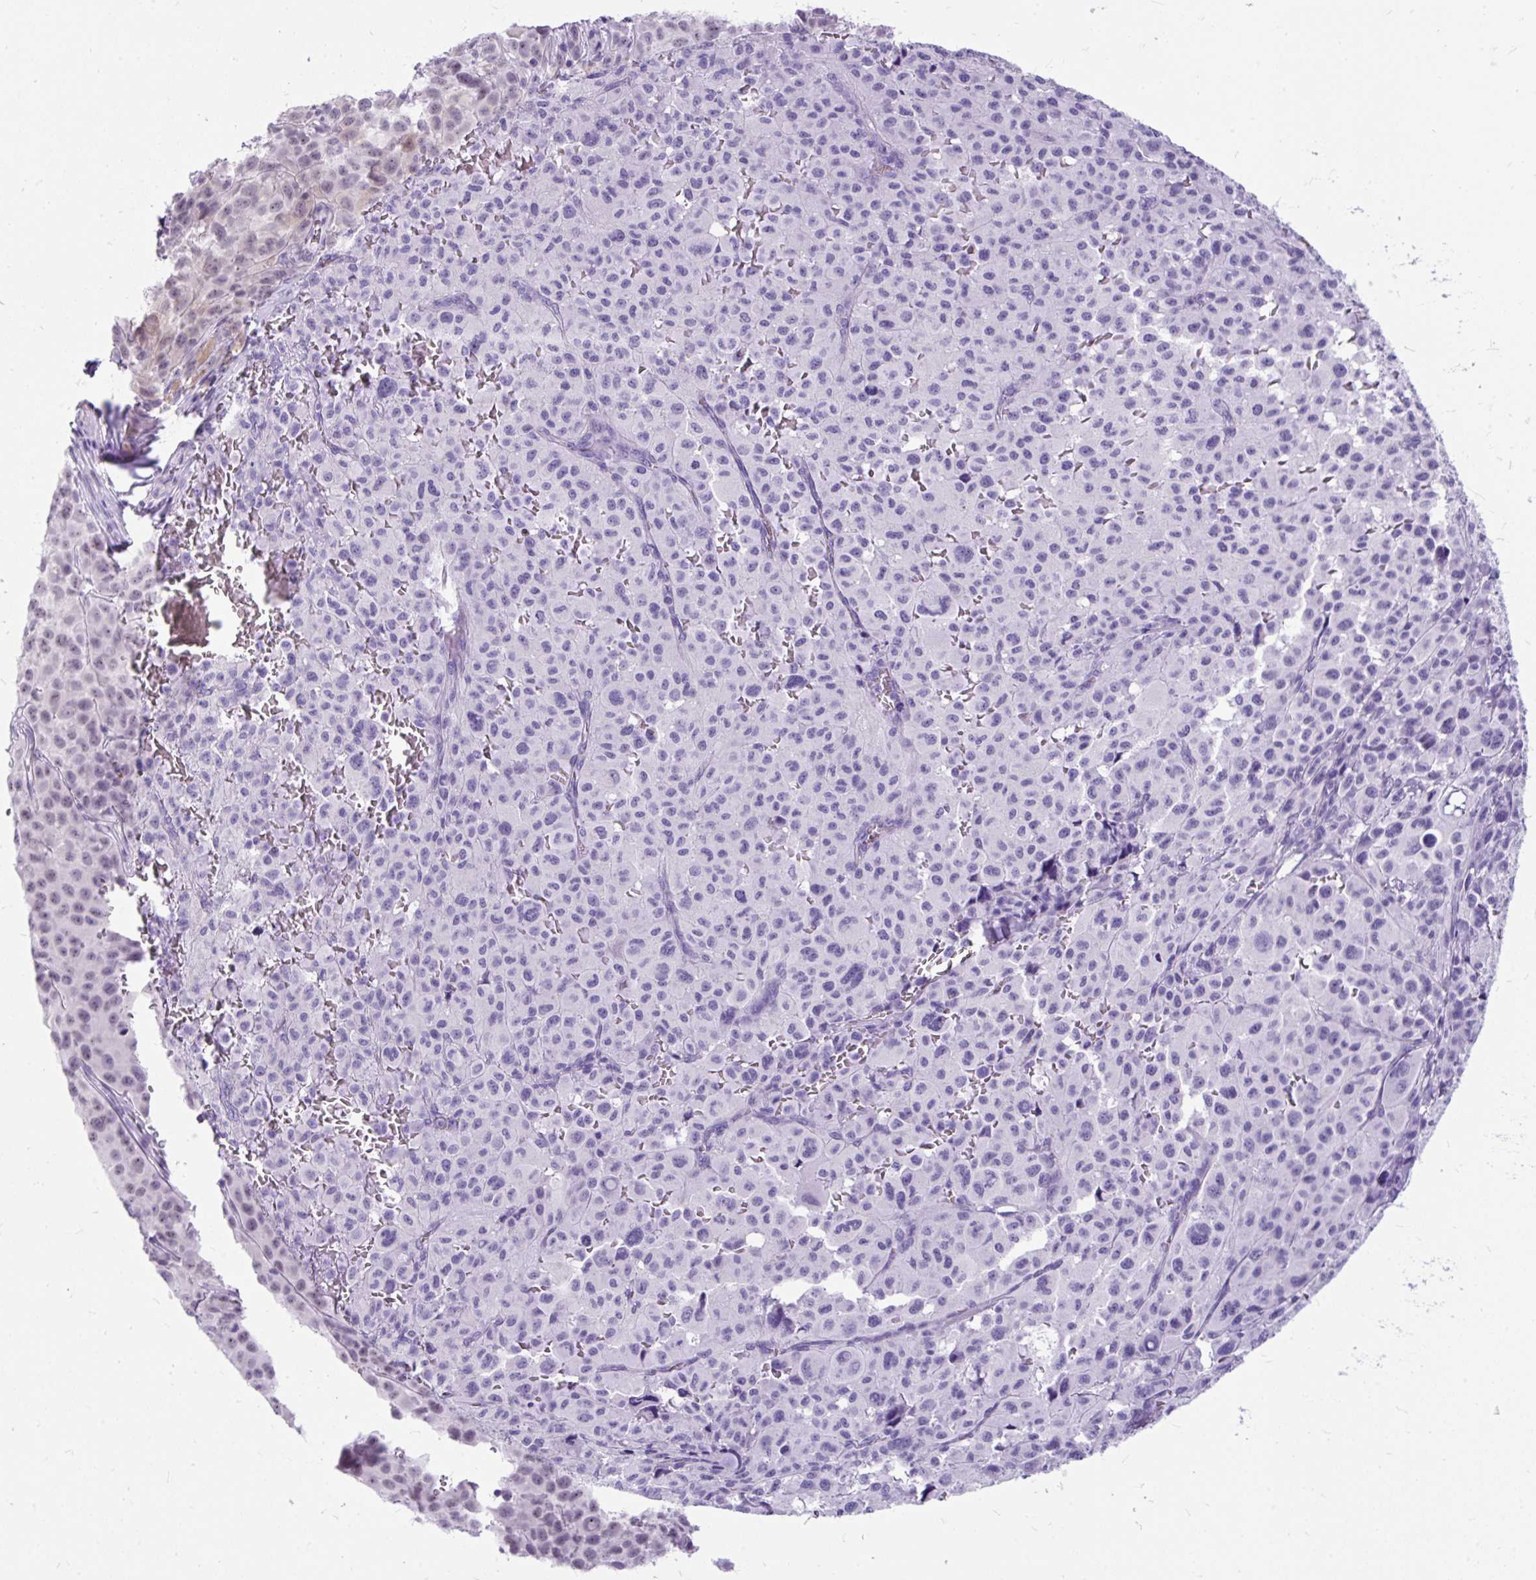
{"staining": {"intensity": "negative", "quantity": "none", "location": "none"}, "tissue": "melanoma", "cell_type": "Tumor cells", "image_type": "cancer", "snomed": [{"axis": "morphology", "description": "Malignant melanoma, NOS"}, {"axis": "topography", "description": "Skin"}], "caption": "Image shows no significant protein positivity in tumor cells of malignant melanoma.", "gene": "SCGB1A1", "patient": {"sex": "female", "age": 74}}